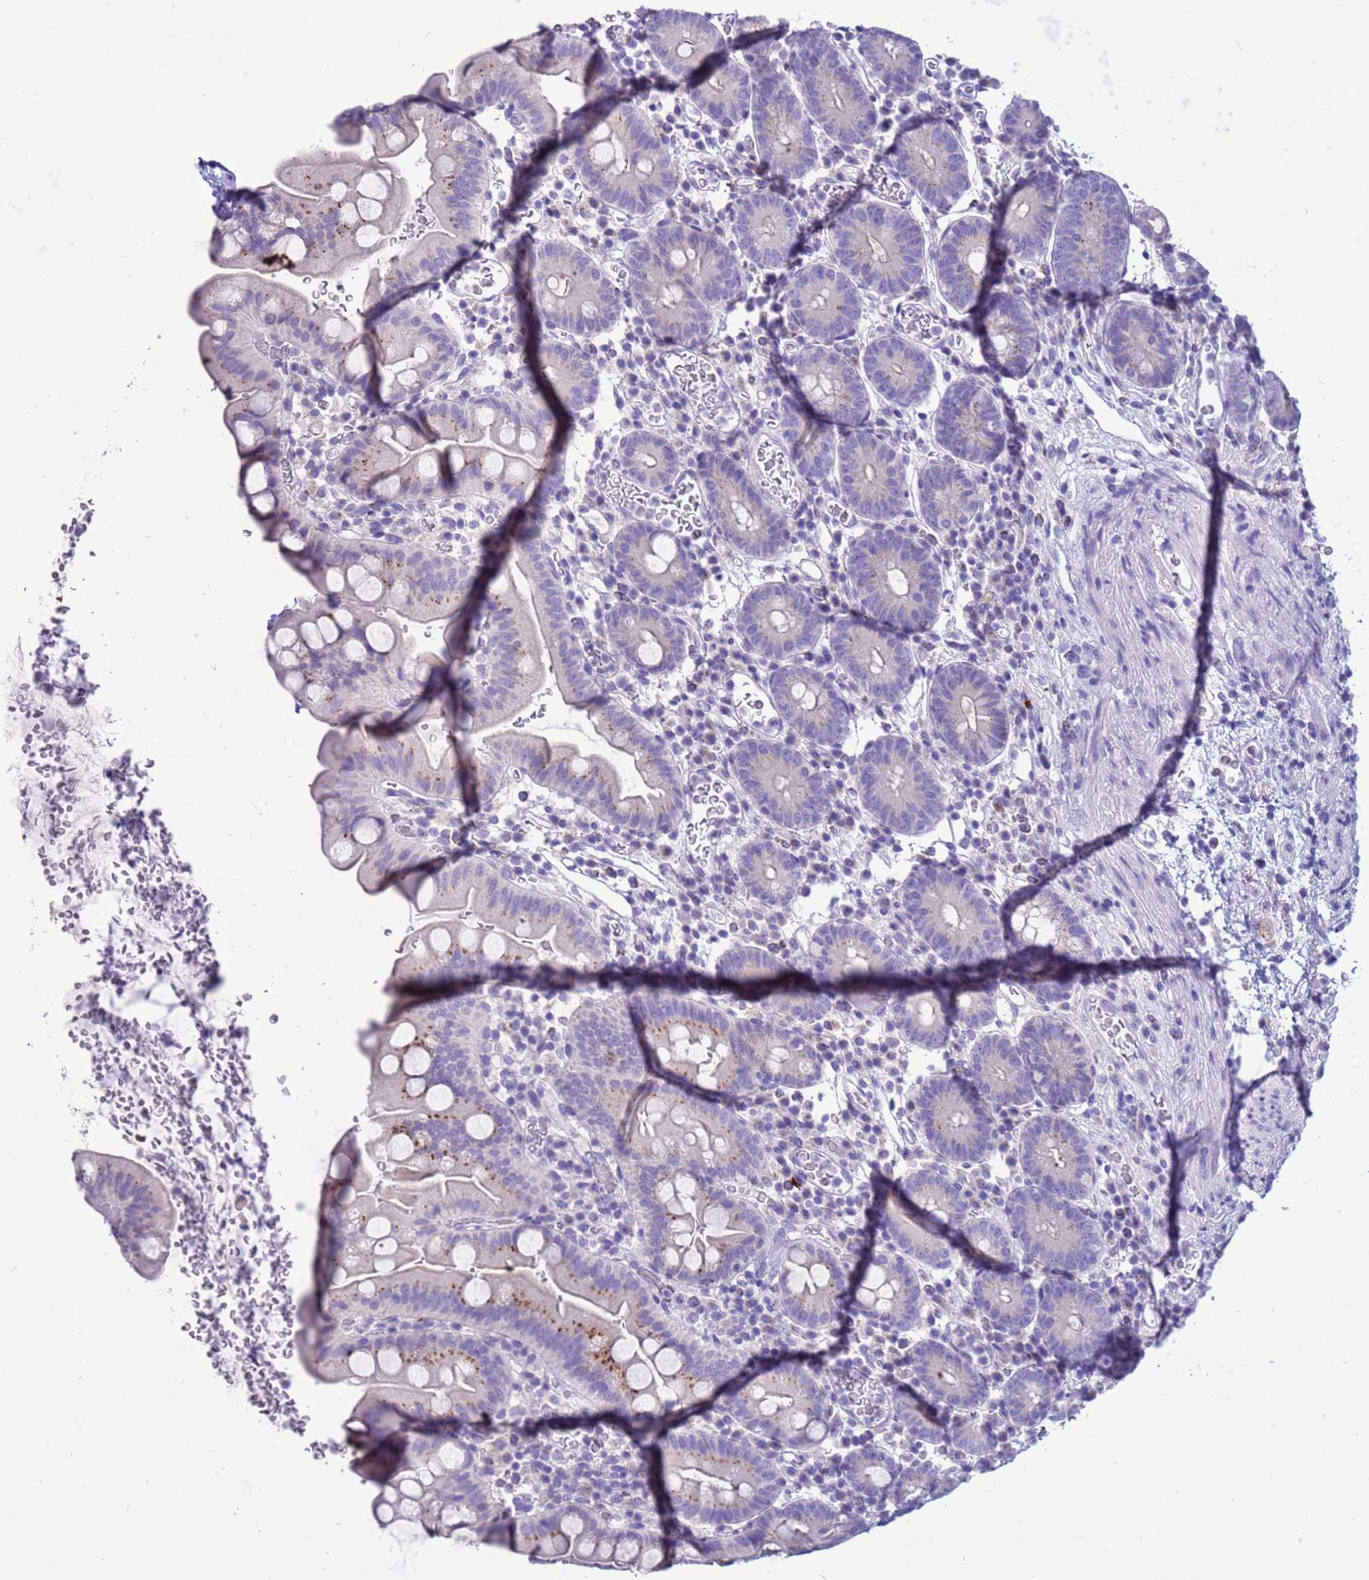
{"staining": {"intensity": "strong", "quantity": "25%-75%", "location": "cytoplasmic/membranous"}, "tissue": "small intestine", "cell_type": "Glandular cells", "image_type": "normal", "snomed": [{"axis": "morphology", "description": "Normal tissue, NOS"}, {"axis": "topography", "description": "Stomach, upper"}, {"axis": "topography", "description": "Stomach, lower"}, {"axis": "topography", "description": "Small intestine"}], "caption": "Protein expression analysis of benign human small intestine reveals strong cytoplasmic/membranous expression in about 25%-75% of glandular cells. The staining was performed using DAB (3,3'-diaminobenzidine), with brown indicating positive protein expression. Nuclei are stained blue with hematoxylin.", "gene": "PDE10A", "patient": {"sex": "male", "age": 68}}